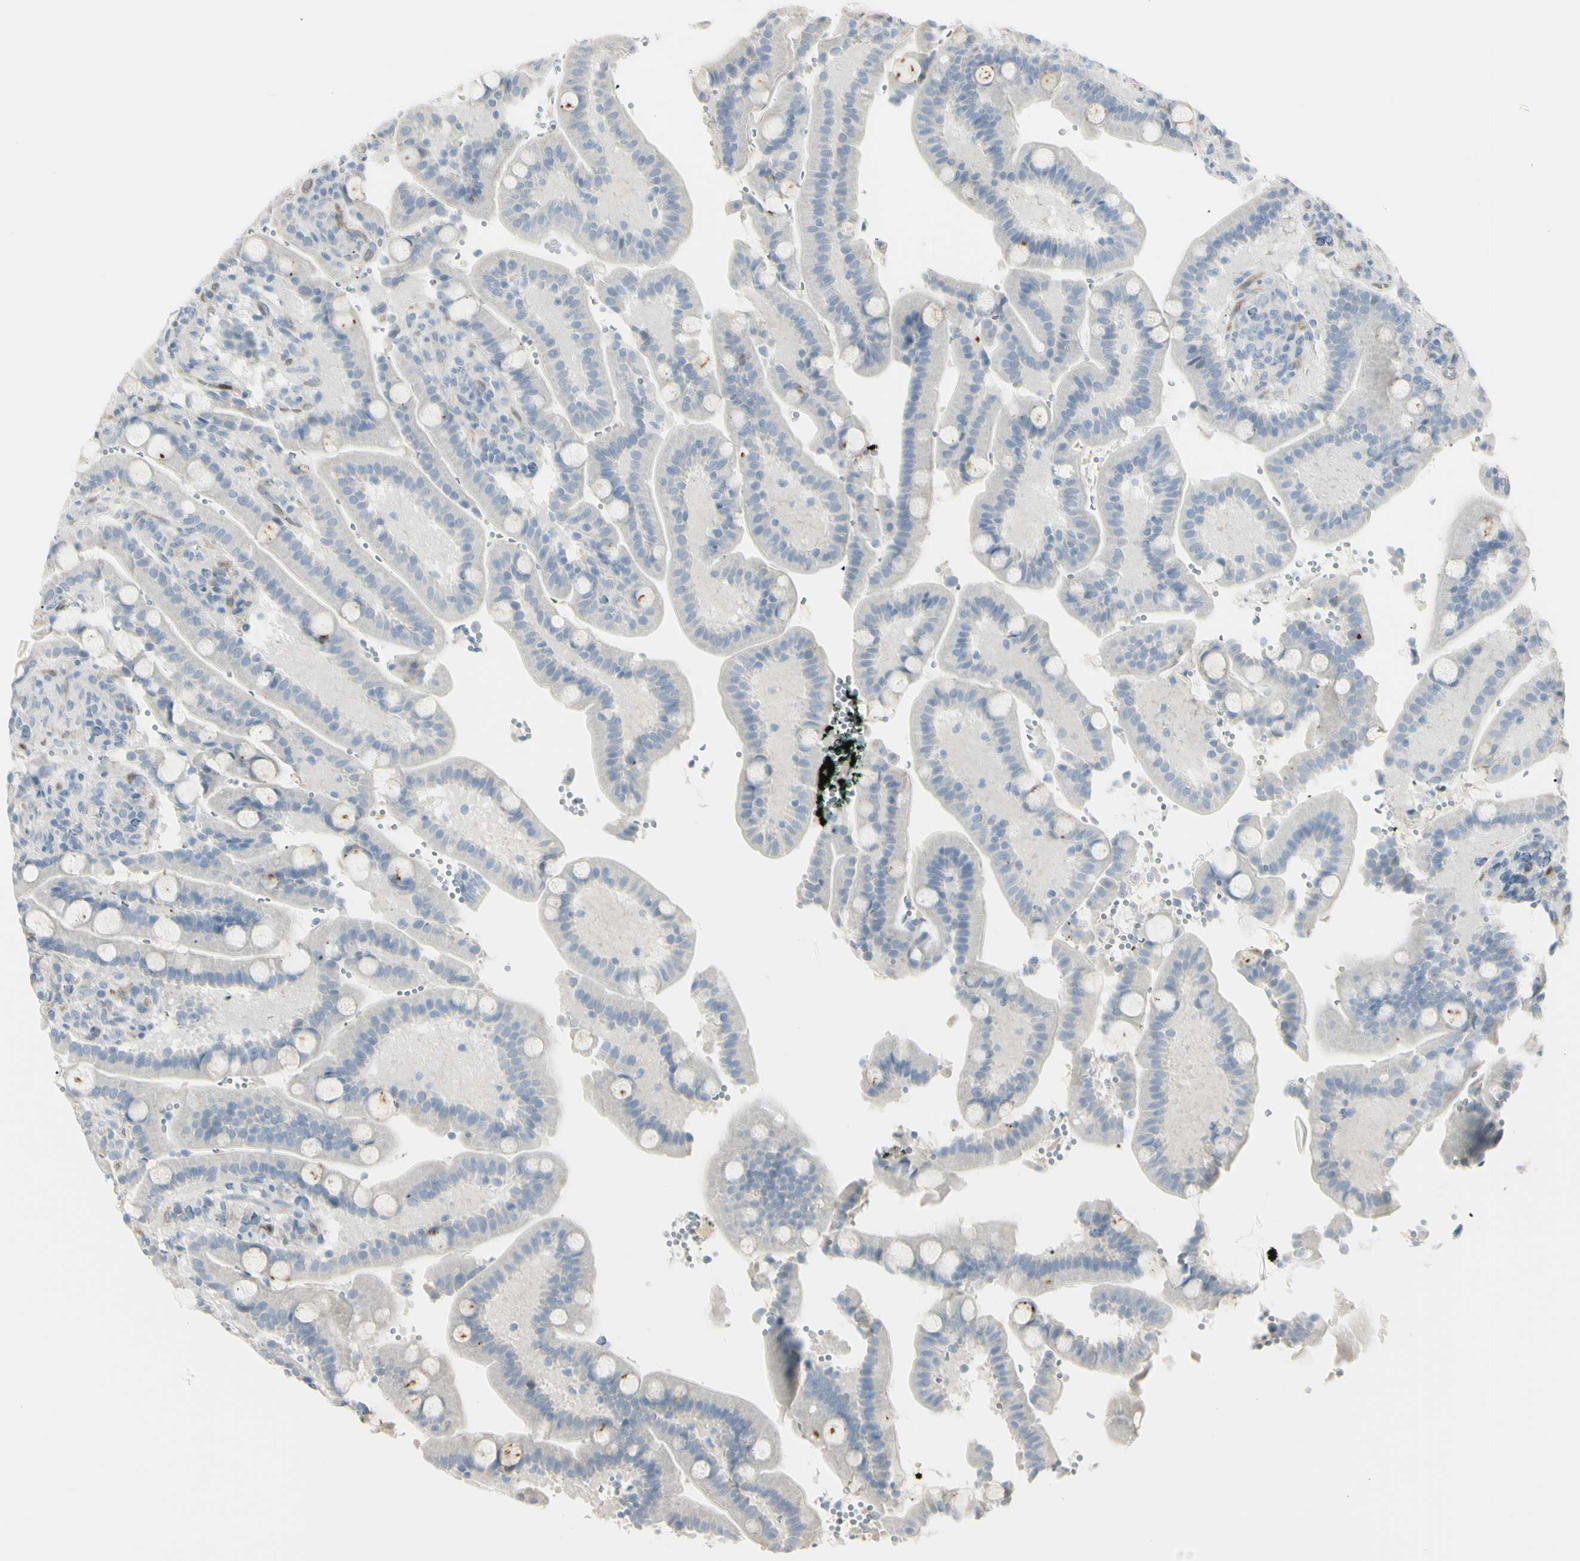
{"staining": {"intensity": "negative", "quantity": "none", "location": "none"}, "tissue": "duodenum", "cell_type": "Glandular cells", "image_type": "normal", "snomed": [{"axis": "morphology", "description": "Normal tissue, NOS"}, {"axis": "topography", "description": "Small intestine, NOS"}], "caption": "Human duodenum stained for a protein using immunohistochemistry displays no staining in glandular cells.", "gene": "PIP", "patient": {"sex": "female", "age": 71}}